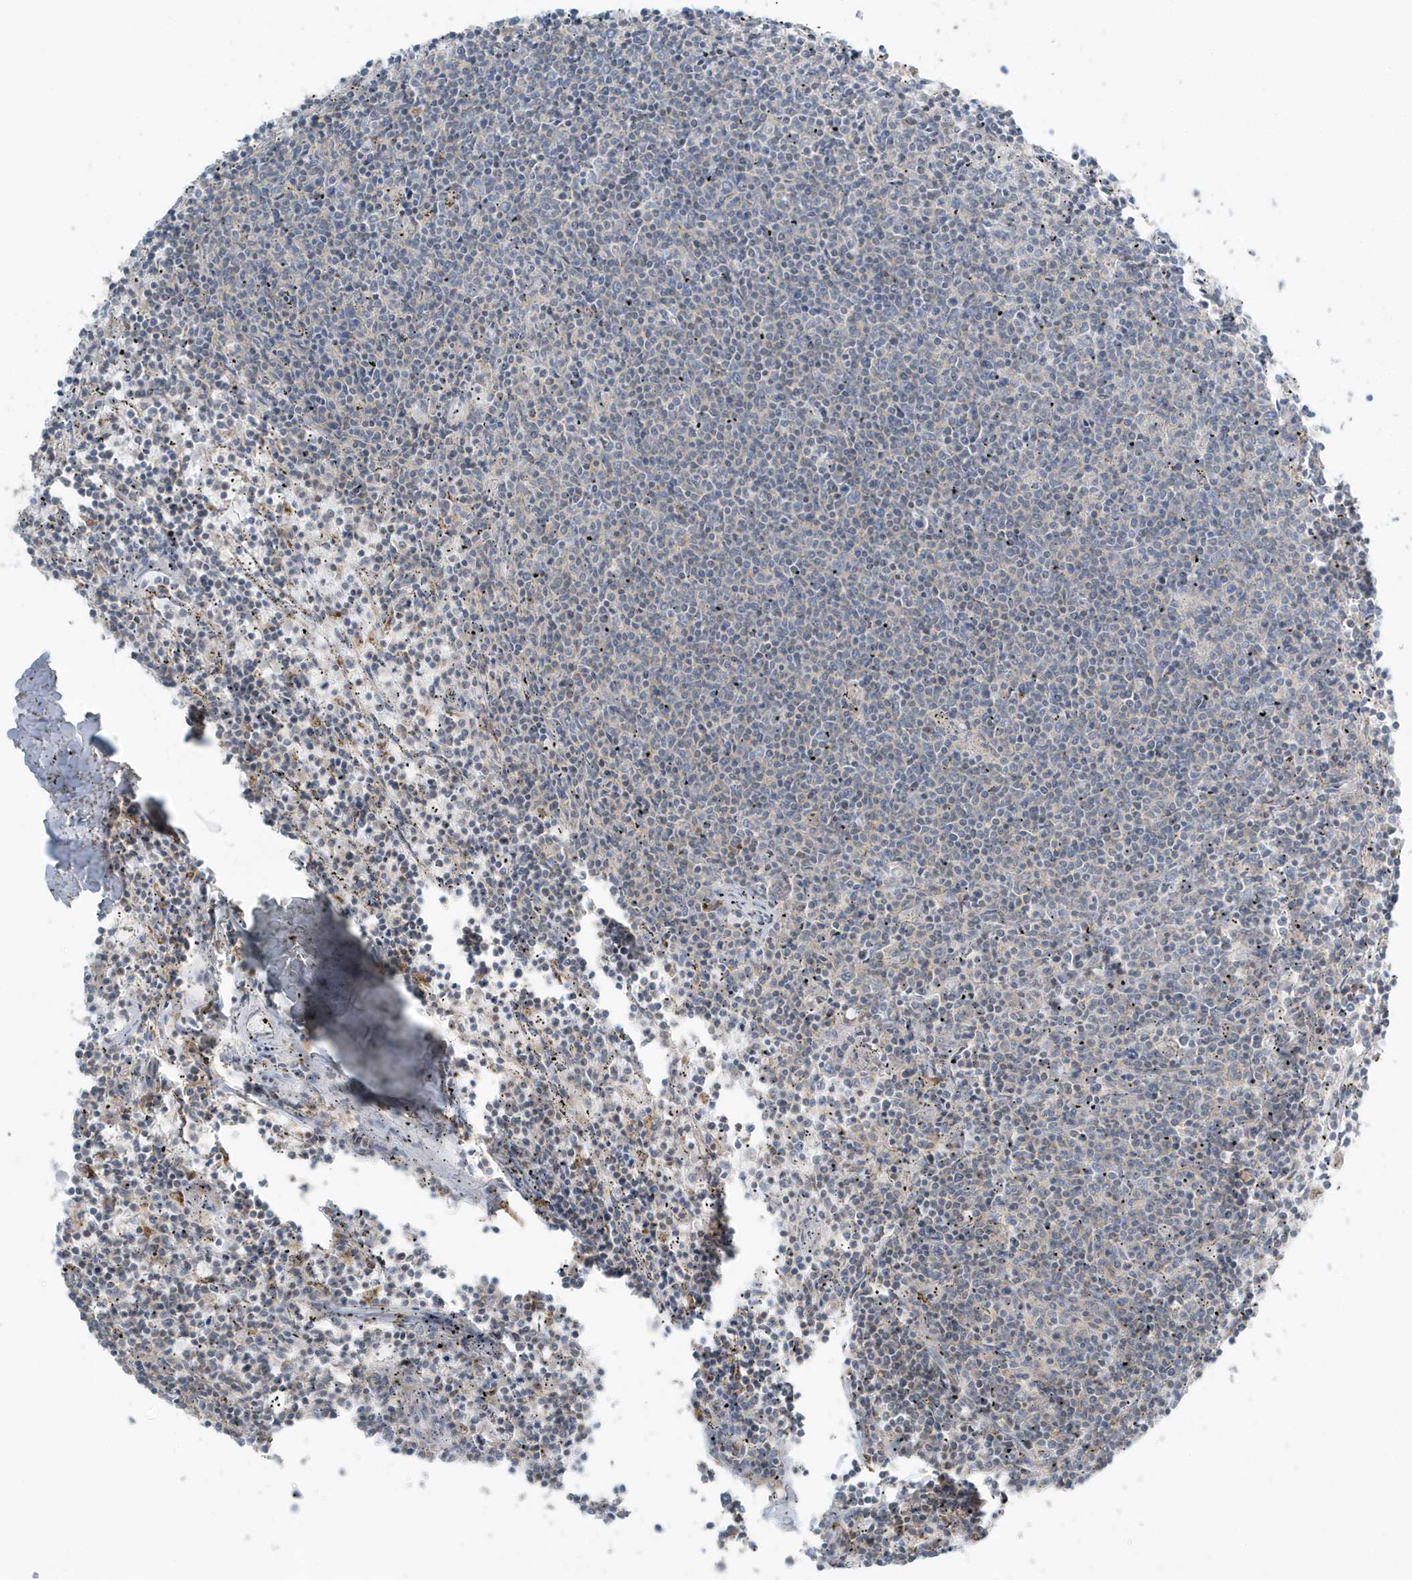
{"staining": {"intensity": "weak", "quantity": "<25%", "location": "cytoplasmic/membranous"}, "tissue": "lymphoma", "cell_type": "Tumor cells", "image_type": "cancer", "snomed": [{"axis": "morphology", "description": "Malignant lymphoma, non-Hodgkin's type, Low grade"}, {"axis": "topography", "description": "Spleen"}], "caption": "Immunohistochemical staining of human lymphoma reveals no significant positivity in tumor cells.", "gene": "RAB11FIP3", "patient": {"sex": "female", "age": 50}}